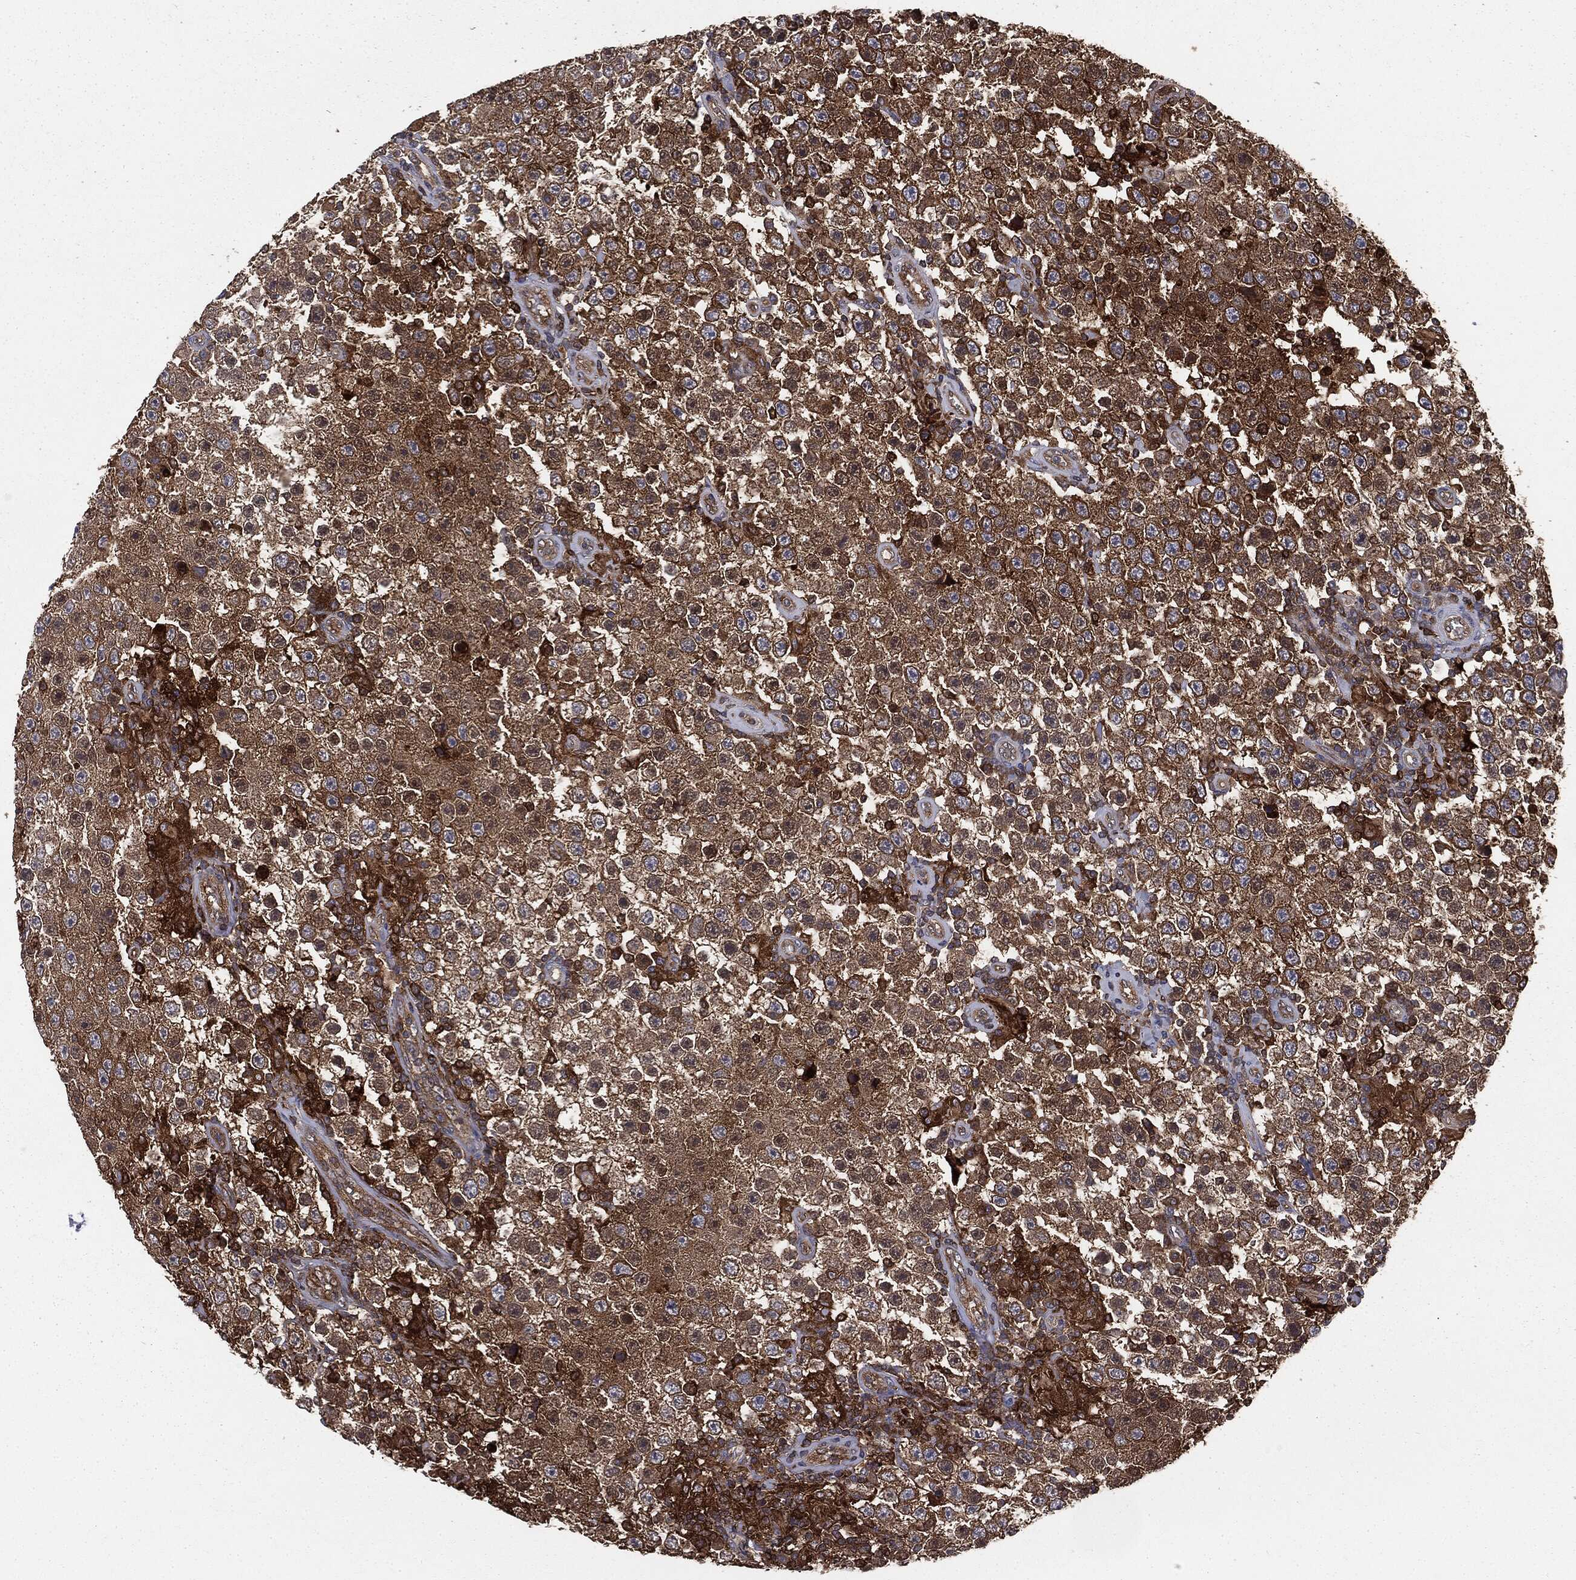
{"staining": {"intensity": "strong", "quantity": "25%-75%", "location": "cytoplasmic/membranous"}, "tissue": "testis cancer", "cell_type": "Tumor cells", "image_type": "cancer", "snomed": [{"axis": "morphology", "description": "Normal tissue, NOS"}, {"axis": "morphology", "description": "Urothelial carcinoma, High grade"}, {"axis": "morphology", "description": "Seminoma, NOS"}, {"axis": "morphology", "description": "Carcinoma, Embryonal, NOS"}, {"axis": "topography", "description": "Urinary bladder"}, {"axis": "topography", "description": "Testis"}], "caption": "Immunohistochemical staining of seminoma (testis) displays high levels of strong cytoplasmic/membranous protein positivity in approximately 25%-75% of tumor cells. Immunohistochemistry (ihc) stains the protein in brown and the nuclei are stained blue.", "gene": "GNB5", "patient": {"sex": "male", "age": 41}}